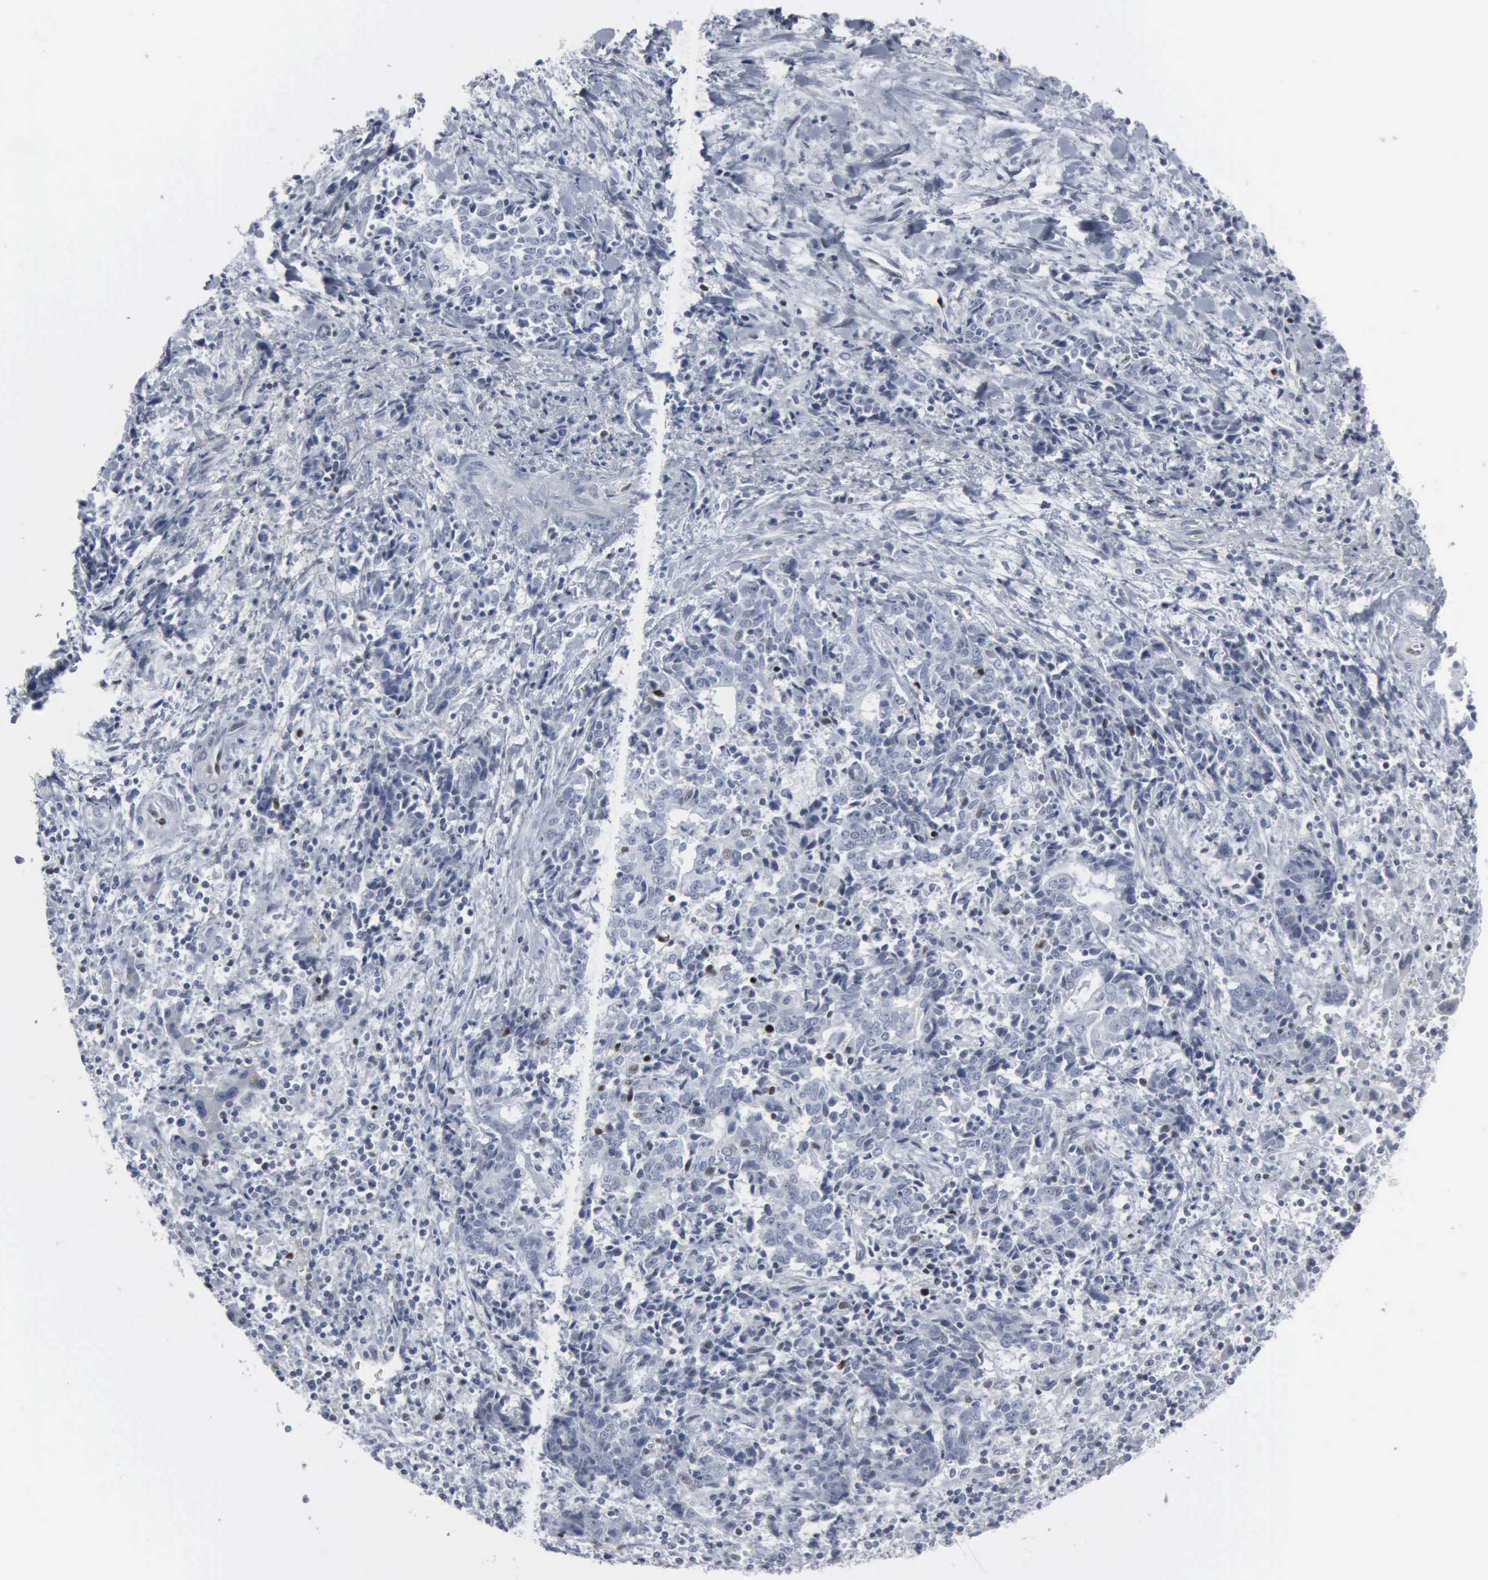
{"staining": {"intensity": "negative", "quantity": "none", "location": "none"}, "tissue": "liver cancer", "cell_type": "Tumor cells", "image_type": "cancer", "snomed": [{"axis": "morphology", "description": "Cholangiocarcinoma"}, {"axis": "topography", "description": "Liver"}], "caption": "Tumor cells are negative for brown protein staining in liver cancer.", "gene": "CCND3", "patient": {"sex": "male", "age": 57}}